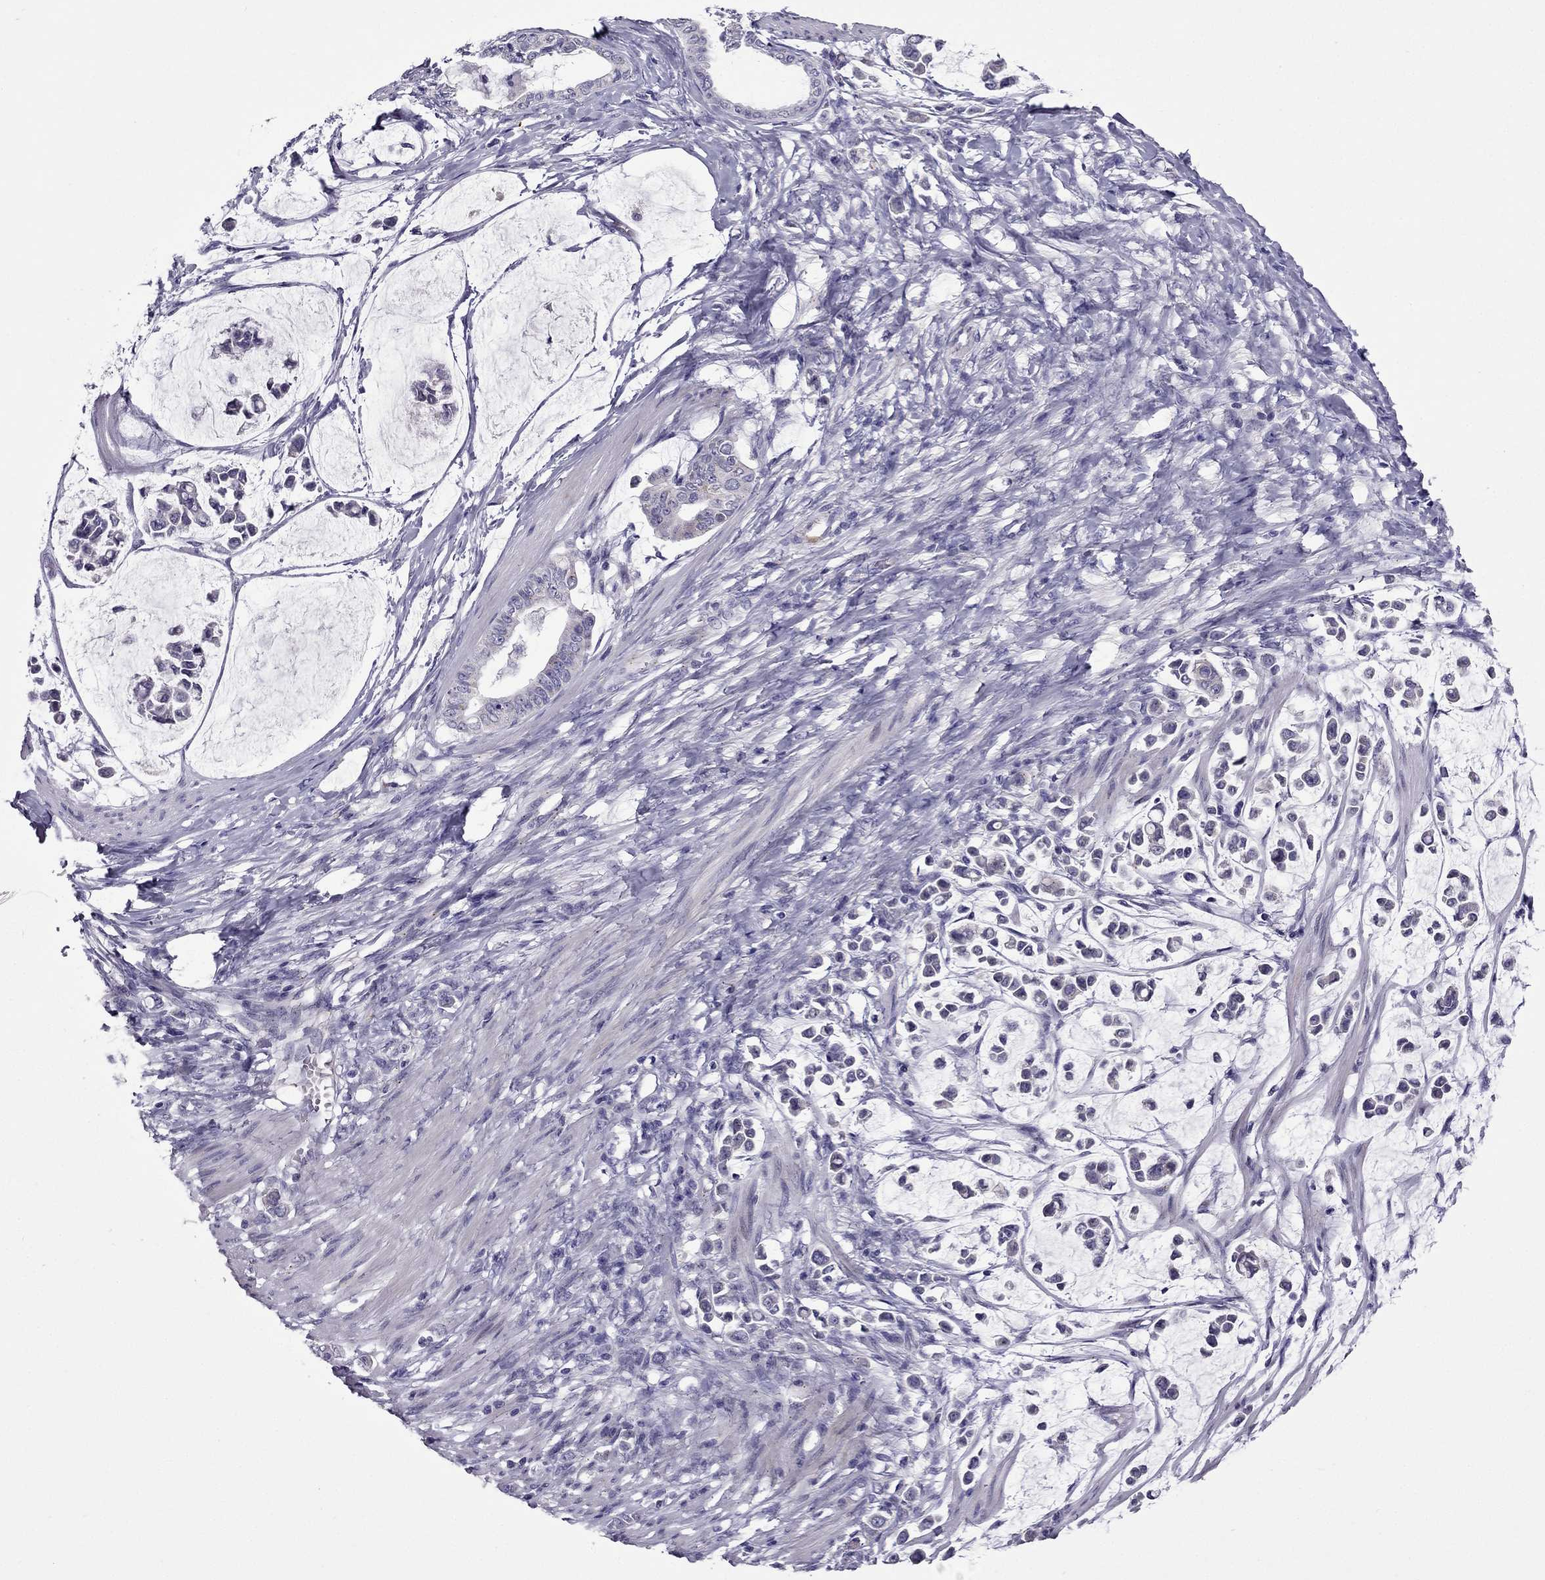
{"staining": {"intensity": "negative", "quantity": "none", "location": "none"}, "tissue": "stomach cancer", "cell_type": "Tumor cells", "image_type": "cancer", "snomed": [{"axis": "morphology", "description": "Adenocarcinoma, NOS"}, {"axis": "topography", "description": "Stomach"}], "caption": "Photomicrograph shows no significant protein expression in tumor cells of stomach cancer (adenocarcinoma).", "gene": "MYBPH", "patient": {"sex": "male", "age": 82}}